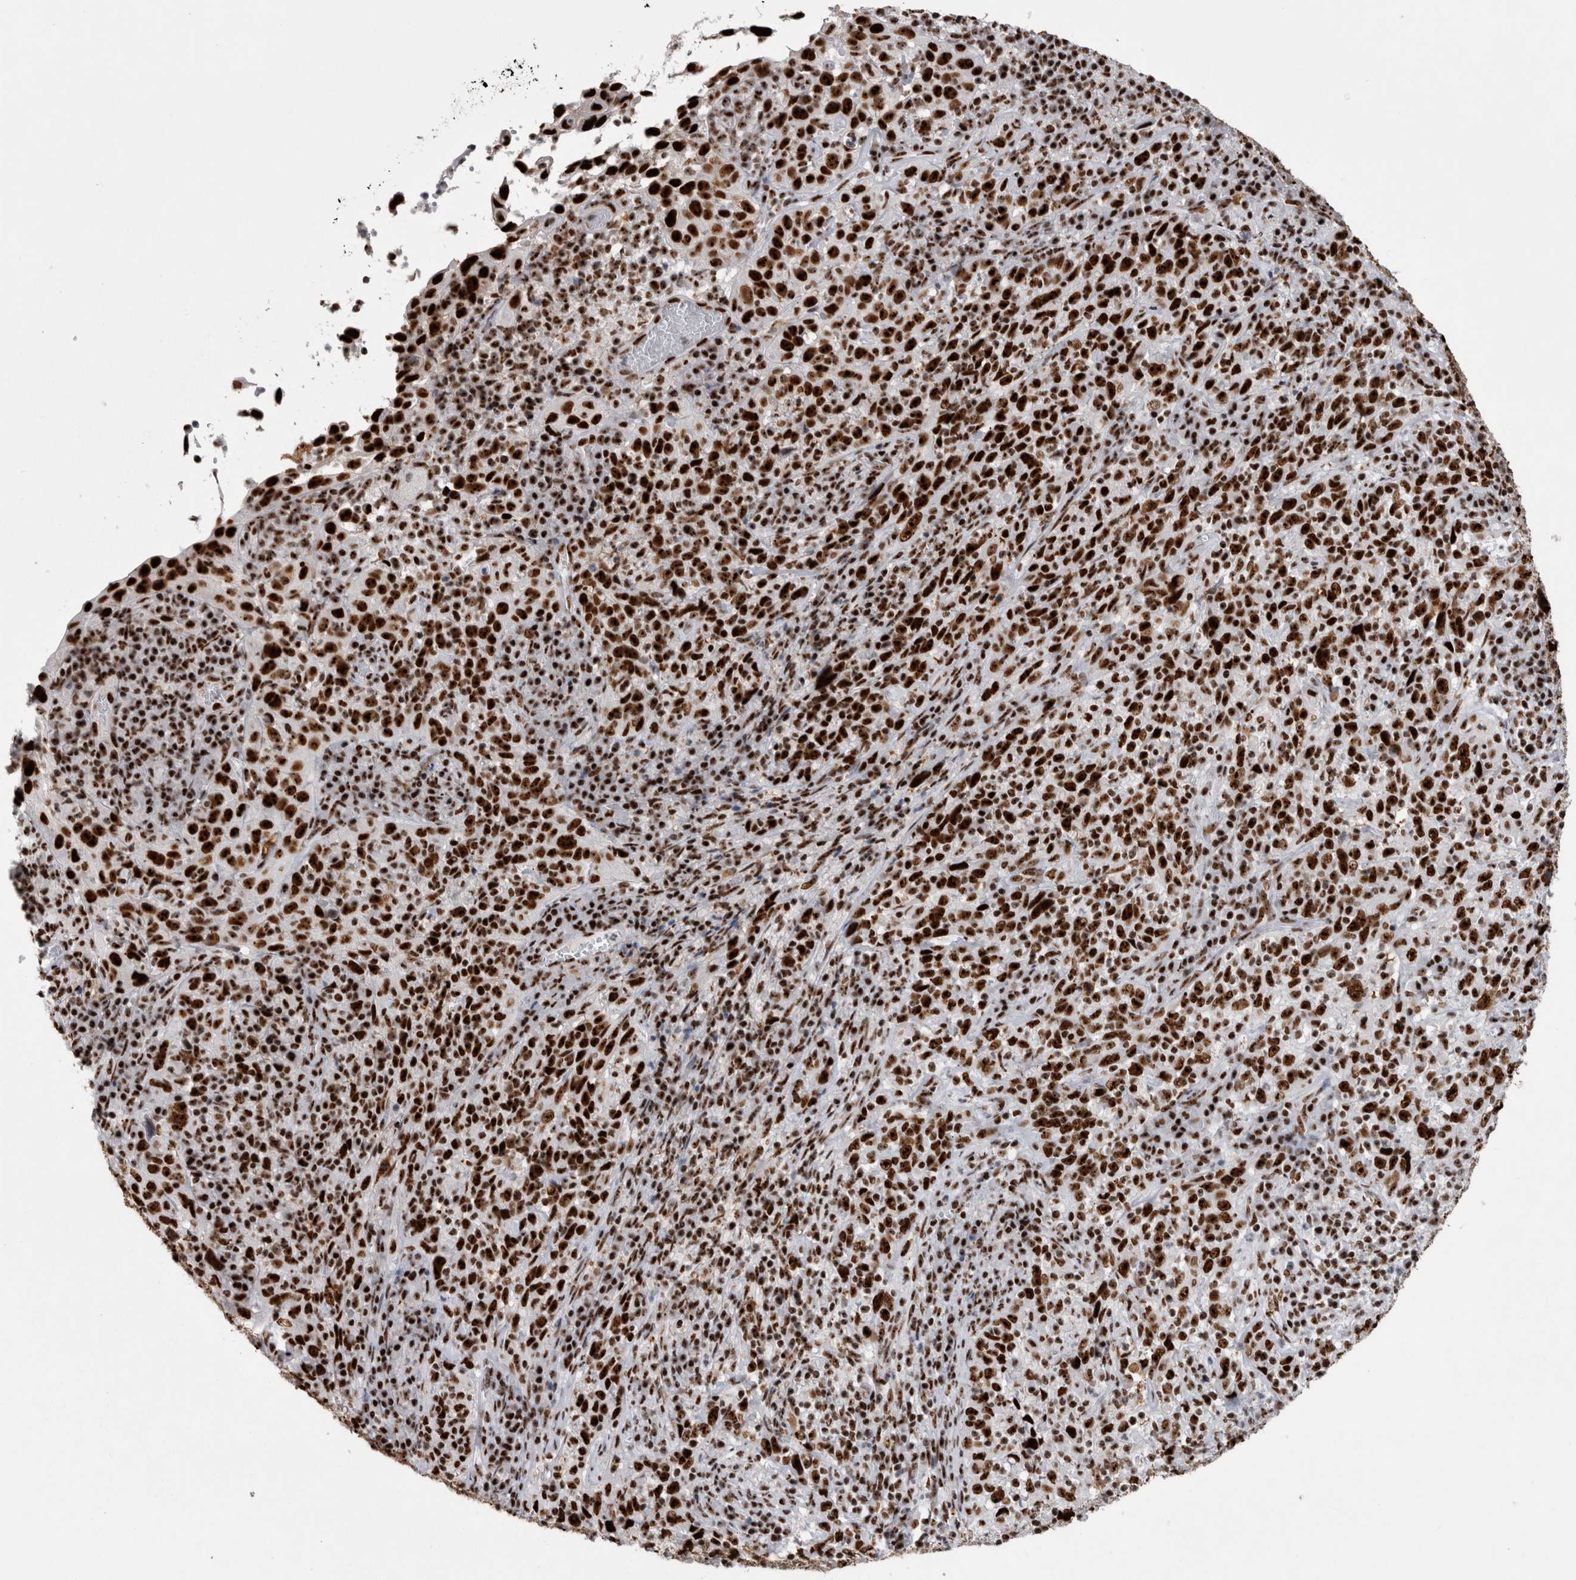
{"staining": {"intensity": "strong", "quantity": ">75%", "location": "nuclear"}, "tissue": "cervical cancer", "cell_type": "Tumor cells", "image_type": "cancer", "snomed": [{"axis": "morphology", "description": "Squamous cell carcinoma, NOS"}, {"axis": "topography", "description": "Cervix"}], "caption": "Immunohistochemistry (IHC) histopathology image of human cervical cancer (squamous cell carcinoma) stained for a protein (brown), which demonstrates high levels of strong nuclear expression in about >75% of tumor cells.", "gene": "NCL", "patient": {"sex": "female", "age": 46}}